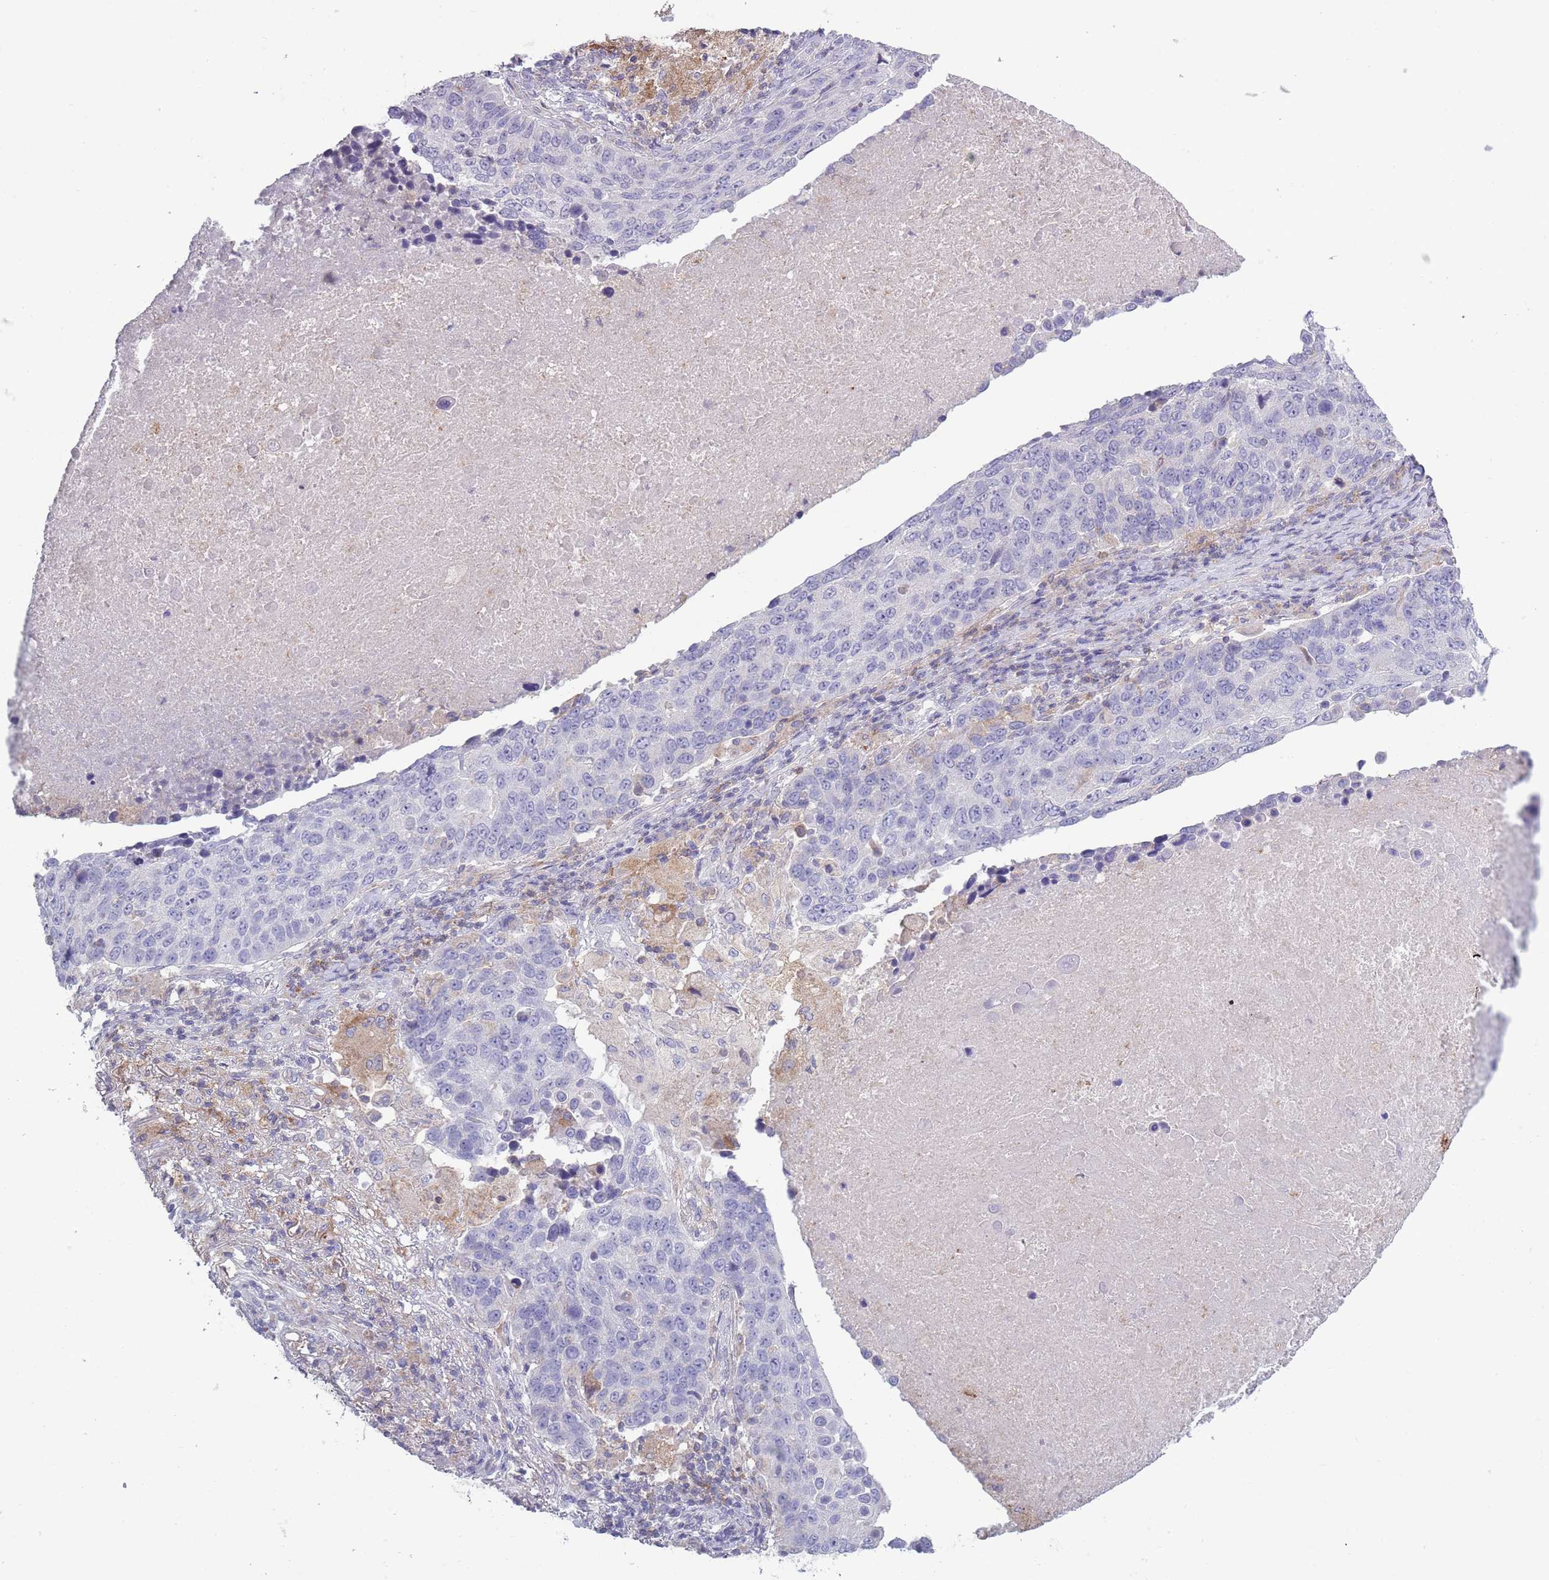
{"staining": {"intensity": "negative", "quantity": "none", "location": "none"}, "tissue": "lung cancer", "cell_type": "Tumor cells", "image_type": "cancer", "snomed": [{"axis": "morphology", "description": "Normal tissue, NOS"}, {"axis": "morphology", "description": "Squamous cell carcinoma, NOS"}, {"axis": "topography", "description": "Lymph node"}, {"axis": "topography", "description": "Lung"}], "caption": "This is an immunohistochemistry (IHC) photomicrograph of human squamous cell carcinoma (lung). There is no positivity in tumor cells.", "gene": "ACSBG1", "patient": {"sex": "male", "age": 66}}